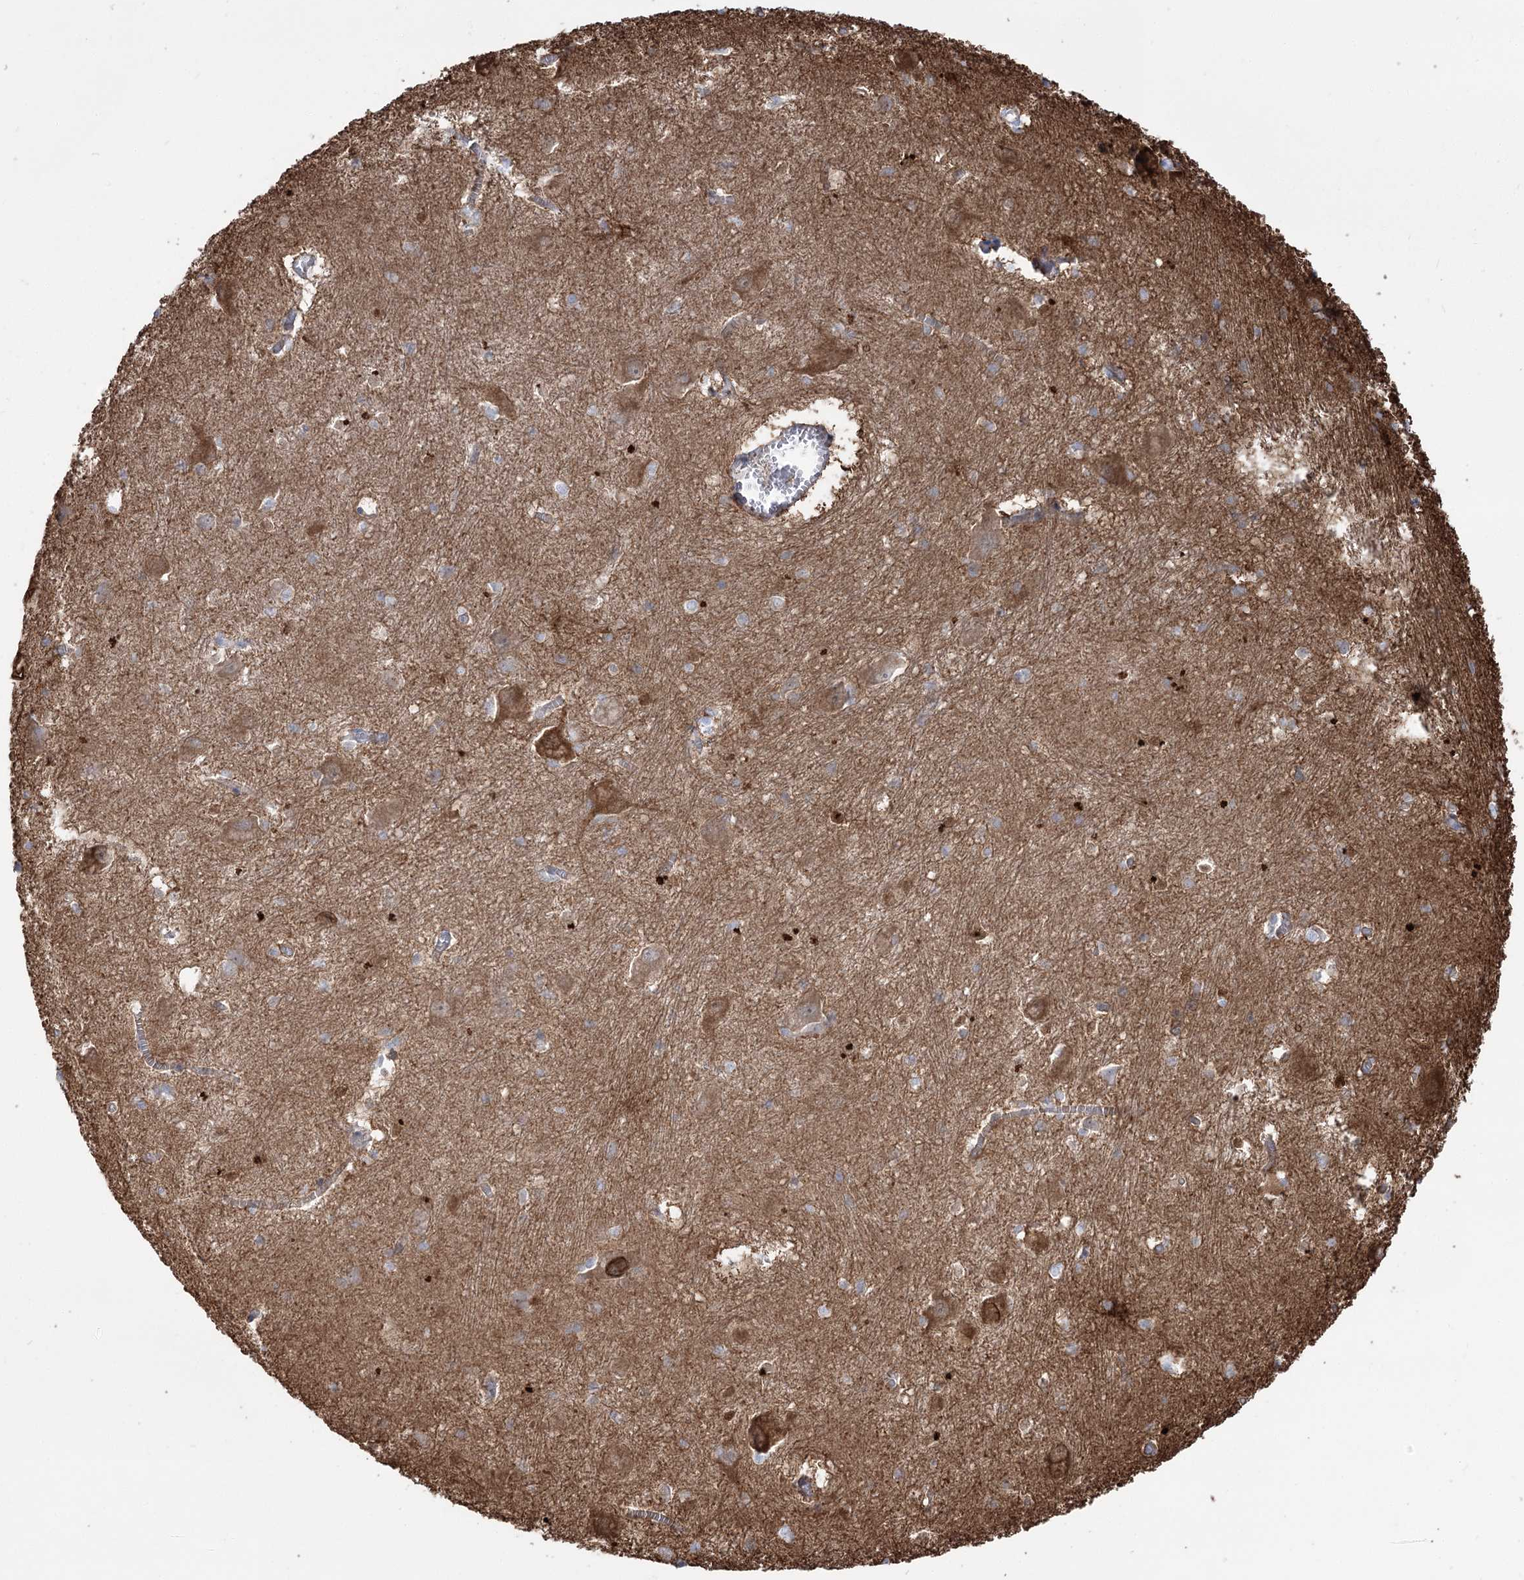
{"staining": {"intensity": "weak", "quantity": "<25%", "location": "cytoplasmic/membranous"}, "tissue": "caudate", "cell_type": "Glial cells", "image_type": "normal", "snomed": [{"axis": "morphology", "description": "Normal tissue, NOS"}, {"axis": "topography", "description": "Lateral ventricle wall"}], "caption": "A photomicrograph of caudate stained for a protein demonstrates no brown staining in glial cells. Brightfield microscopy of immunohistochemistry (IHC) stained with DAB (3,3'-diaminobenzidine) (brown) and hematoxylin (blue), captured at high magnification.", "gene": "PLEKHA5", "patient": {"sex": "male", "age": 37}}